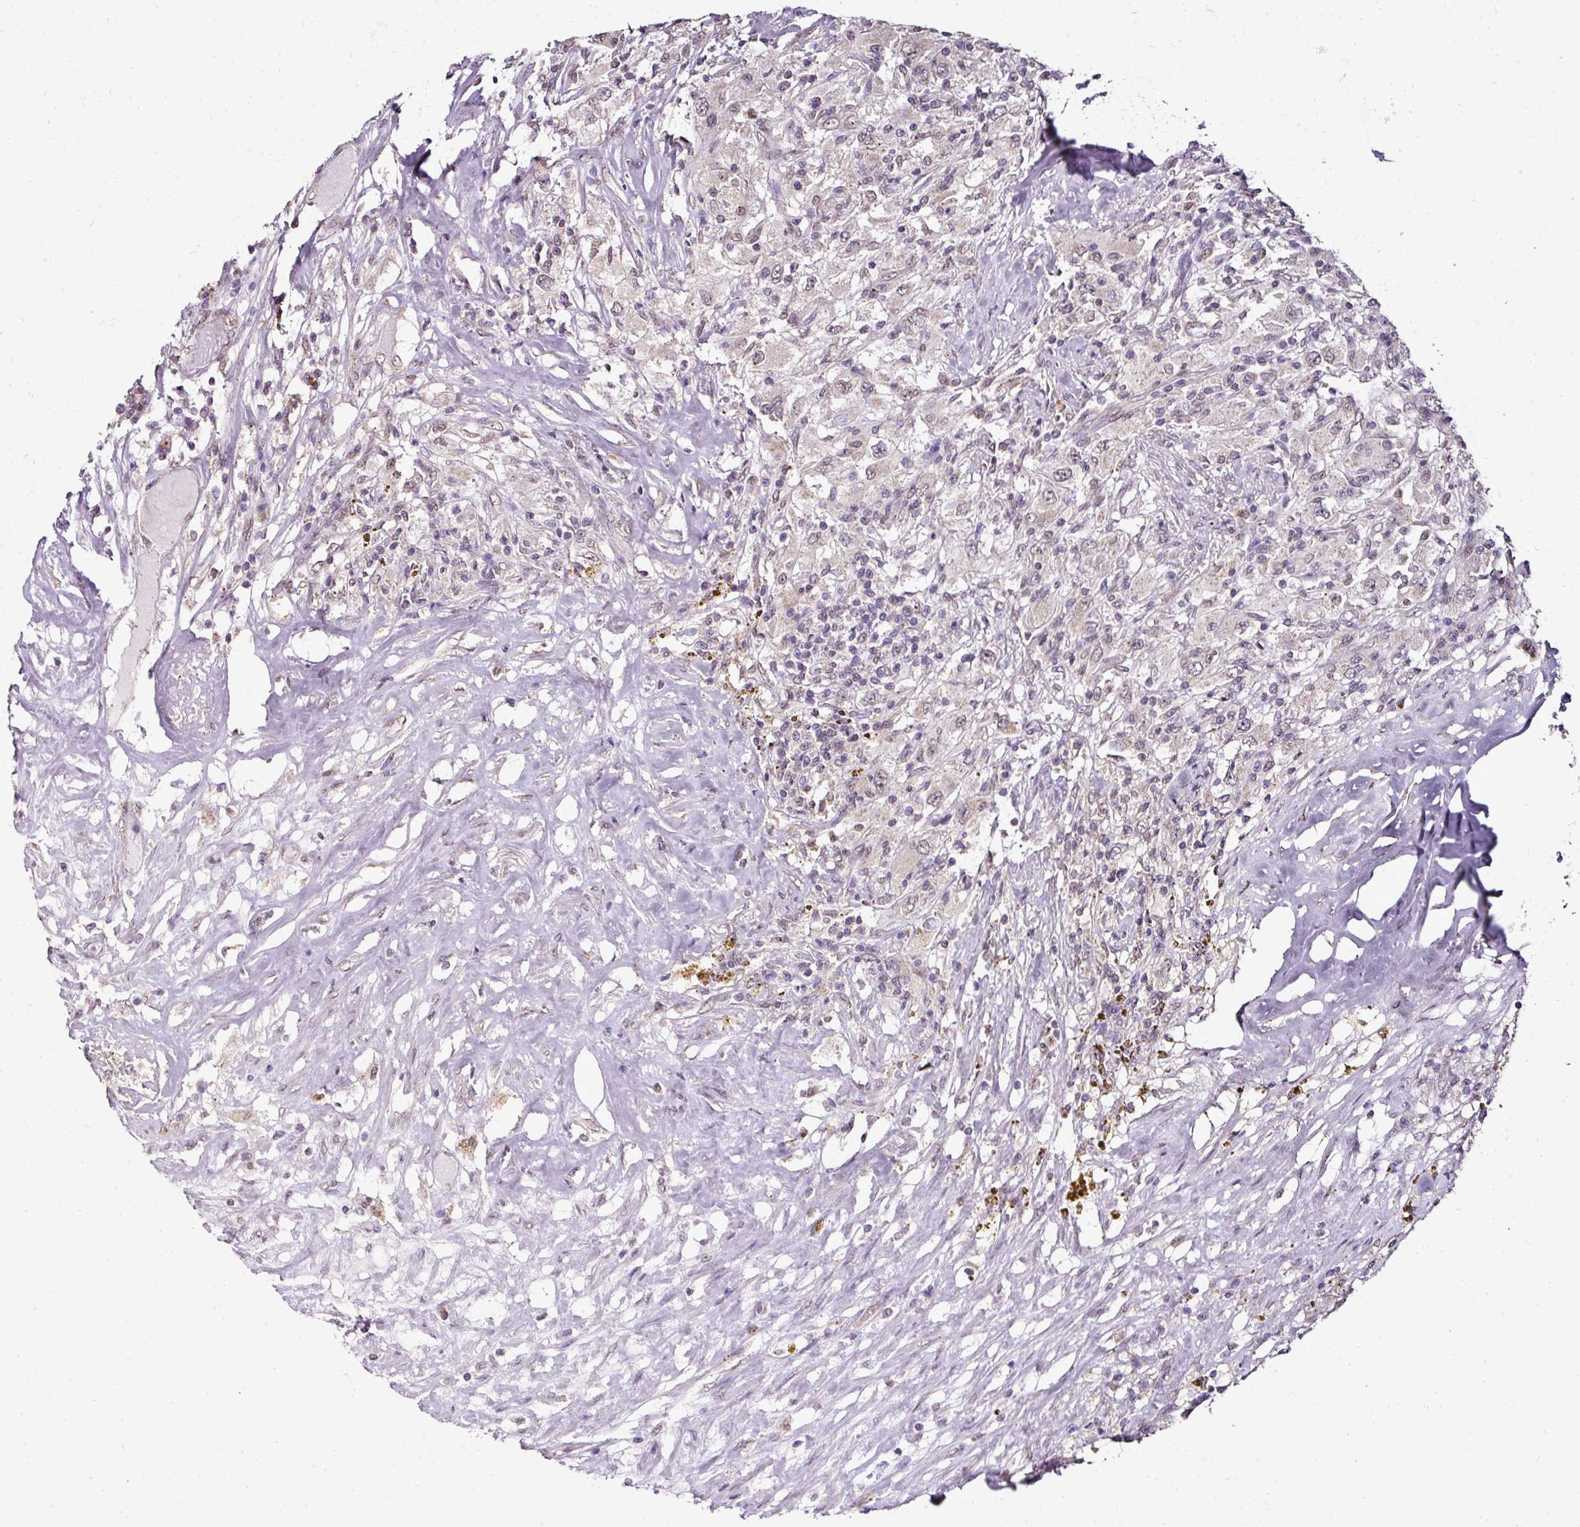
{"staining": {"intensity": "negative", "quantity": "none", "location": "none"}, "tissue": "renal cancer", "cell_type": "Tumor cells", "image_type": "cancer", "snomed": [{"axis": "morphology", "description": "Adenocarcinoma, NOS"}, {"axis": "topography", "description": "Kidney"}], "caption": "Immunohistochemistry histopathology image of human renal adenocarcinoma stained for a protein (brown), which exhibits no positivity in tumor cells.", "gene": "JPH2", "patient": {"sex": "female", "age": 67}}